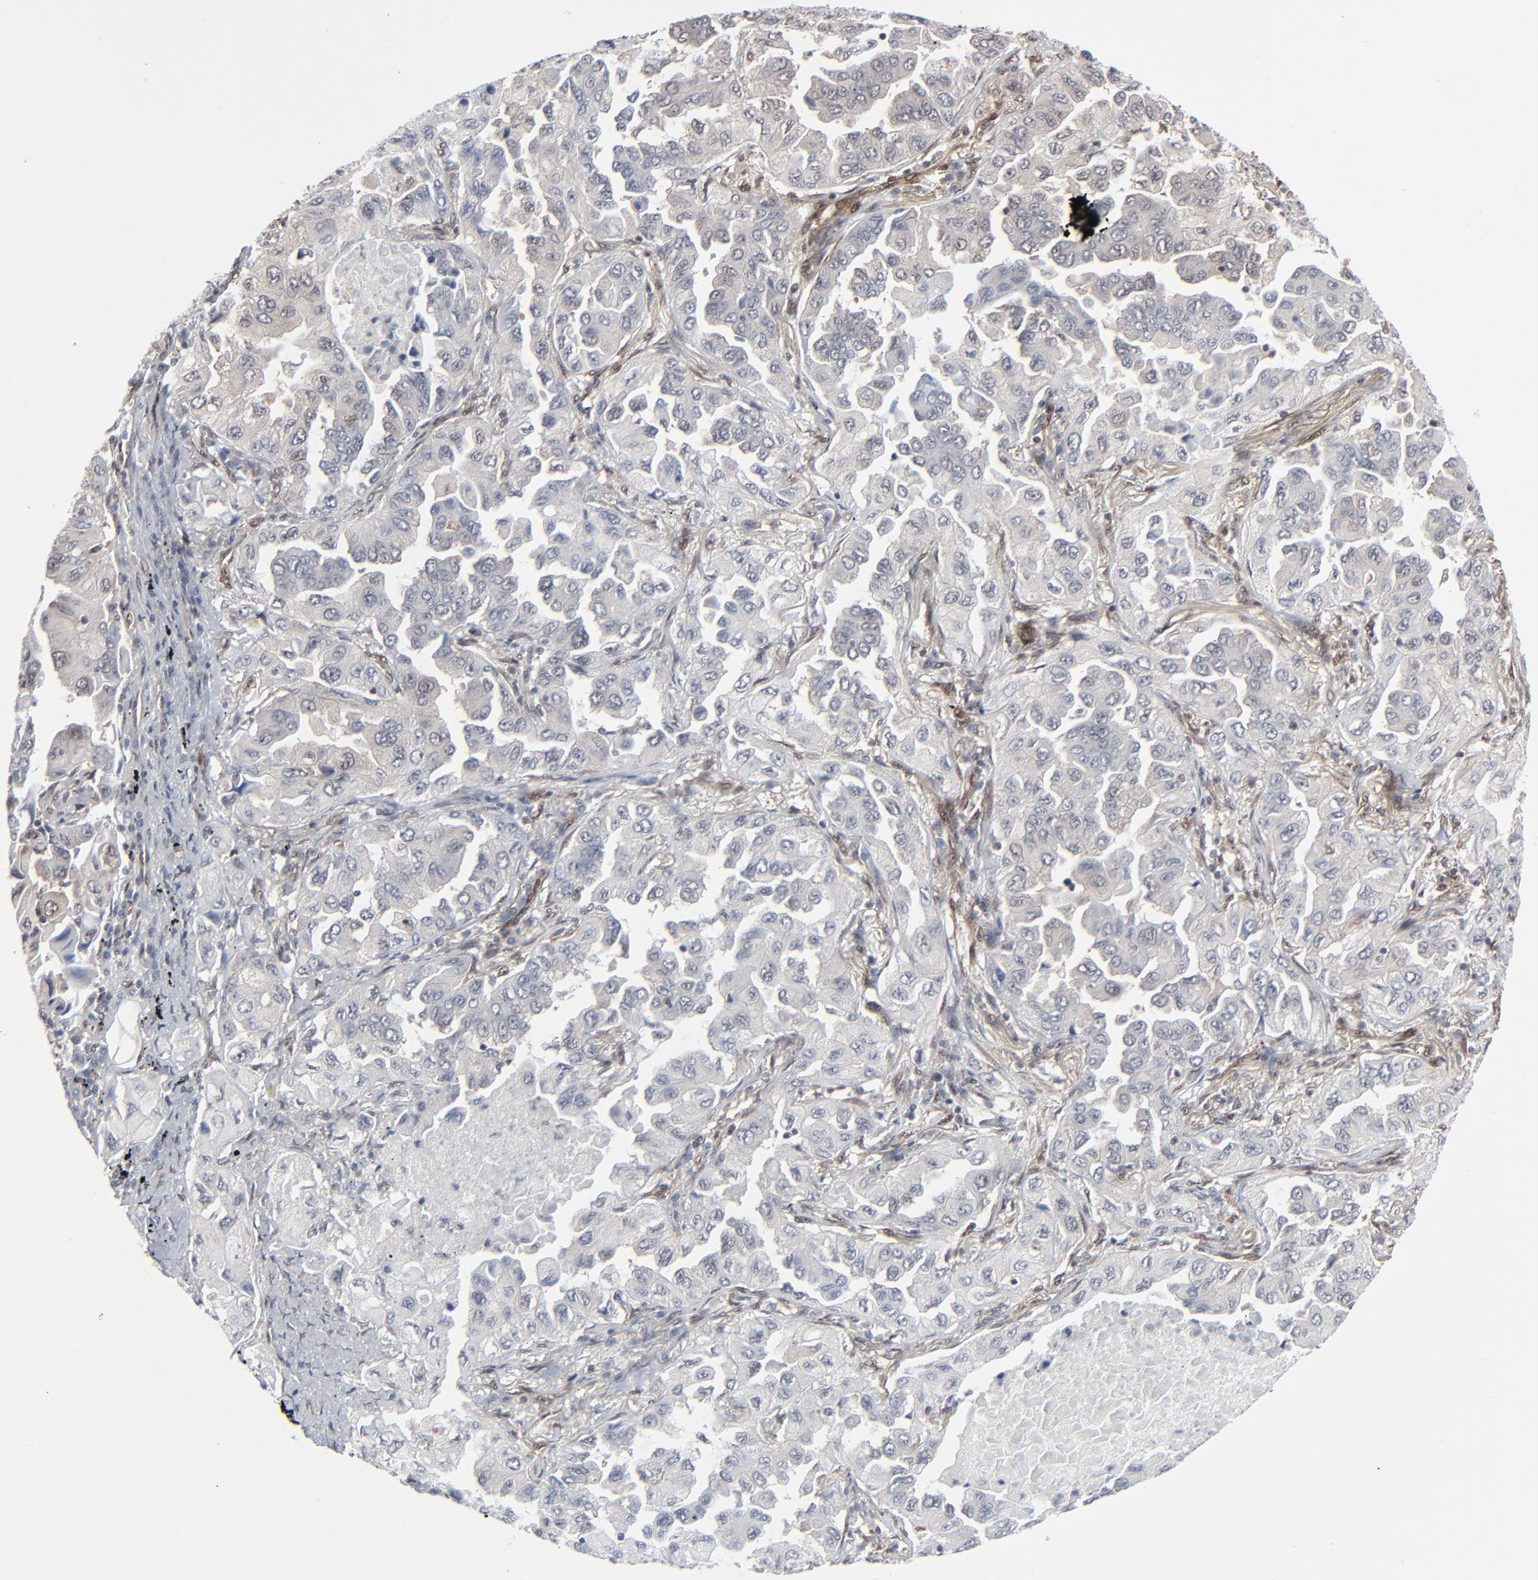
{"staining": {"intensity": "weak", "quantity": "25%-75%", "location": "cytoplasmic/membranous"}, "tissue": "lung cancer", "cell_type": "Tumor cells", "image_type": "cancer", "snomed": [{"axis": "morphology", "description": "Adenocarcinoma, NOS"}, {"axis": "topography", "description": "Lung"}], "caption": "Immunohistochemical staining of human lung adenocarcinoma shows low levels of weak cytoplasmic/membranous protein positivity in about 25%-75% of tumor cells.", "gene": "AKT1", "patient": {"sex": "female", "age": 65}}